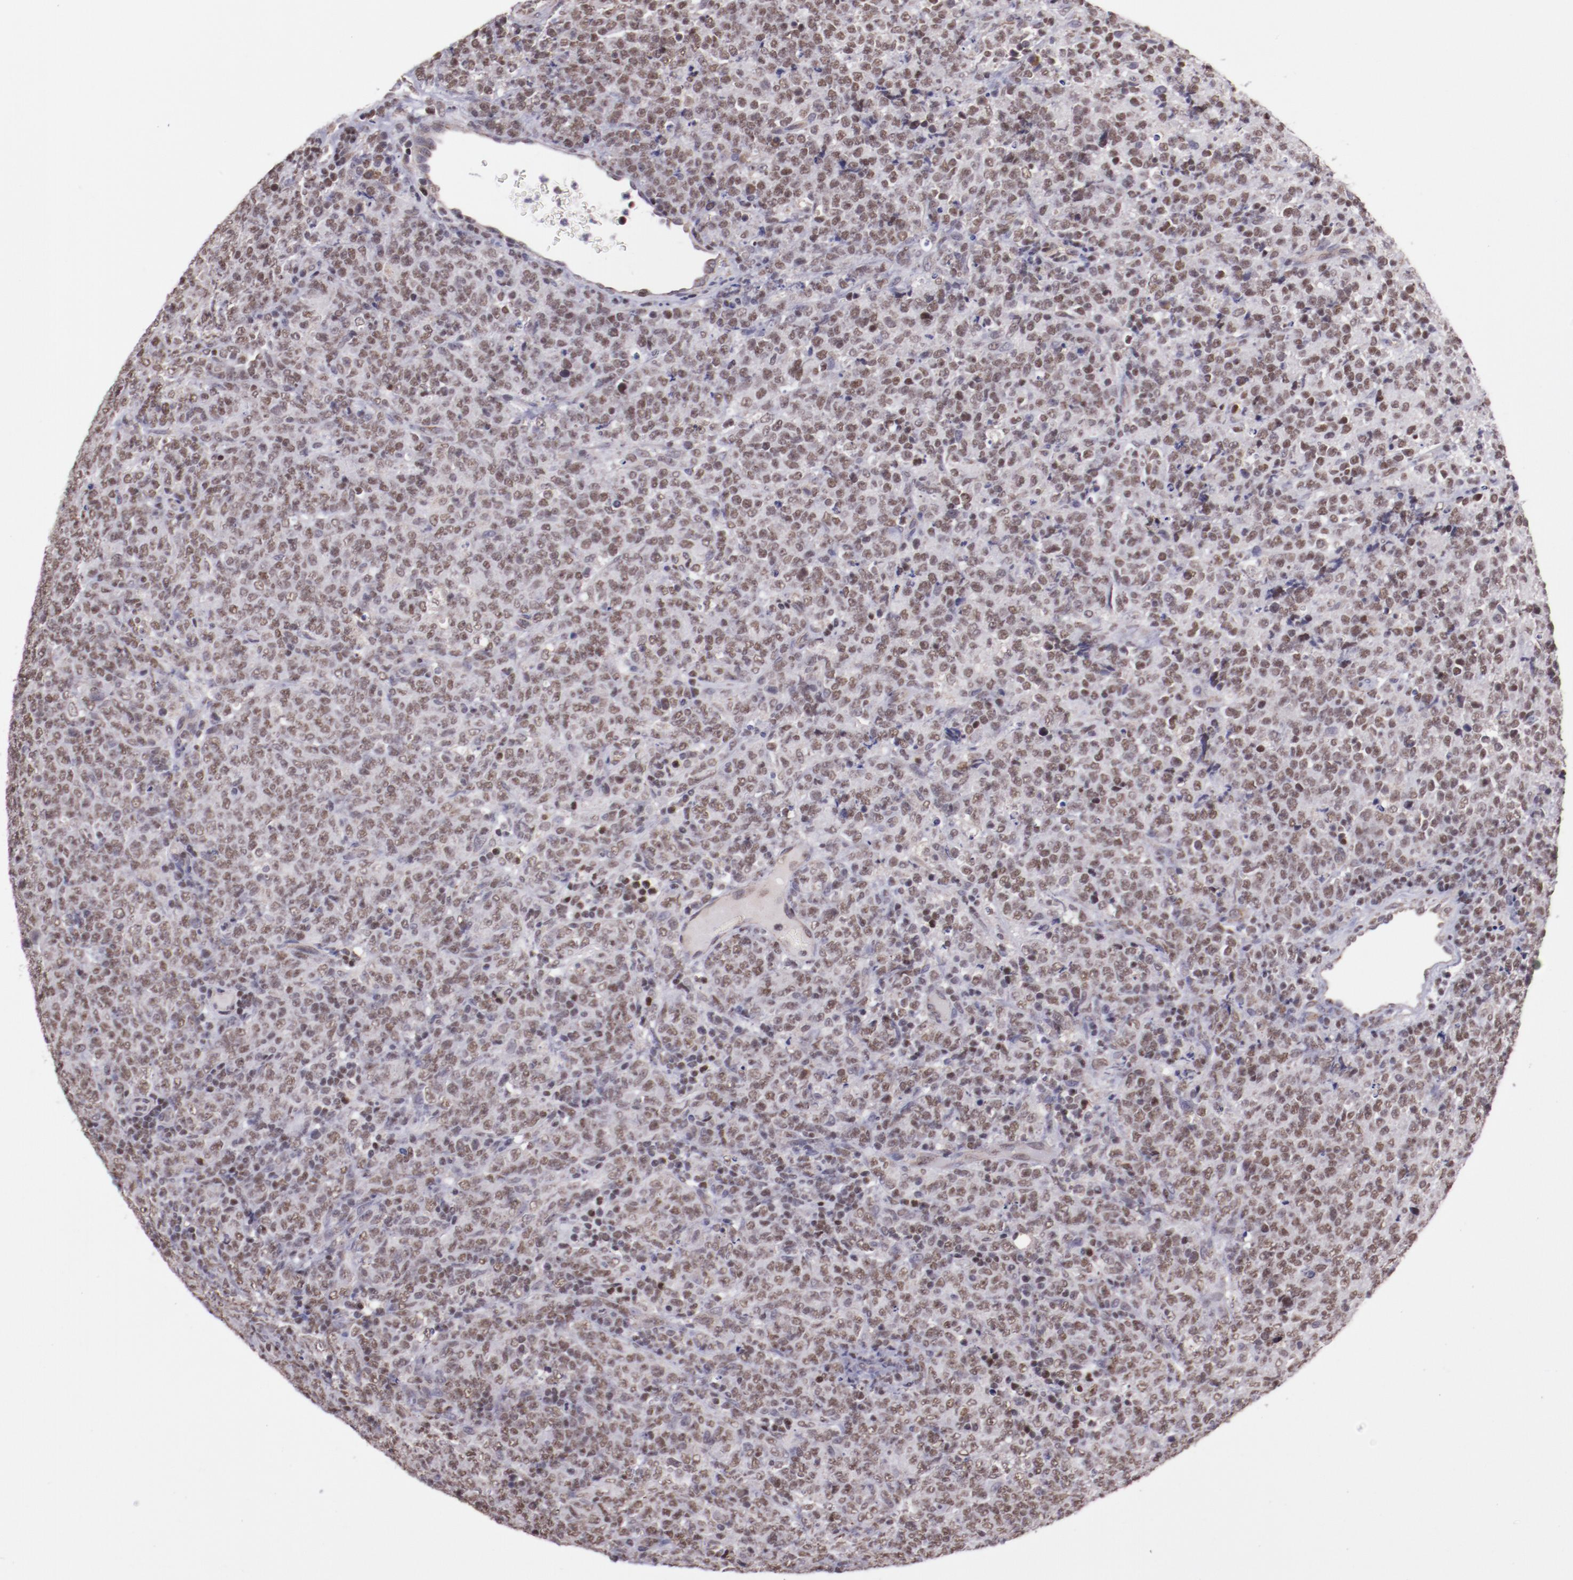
{"staining": {"intensity": "weak", "quantity": ">75%", "location": "nuclear"}, "tissue": "lymphoma", "cell_type": "Tumor cells", "image_type": "cancer", "snomed": [{"axis": "morphology", "description": "Malignant lymphoma, non-Hodgkin's type, High grade"}, {"axis": "topography", "description": "Tonsil"}], "caption": "High-grade malignant lymphoma, non-Hodgkin's type tissue displays weak nuclear staining in approximately >75% of tumor cells, visualized by immunohistochemistry.", "gene": "ELF1", "patient": {"sex": "female", "age": 36}}